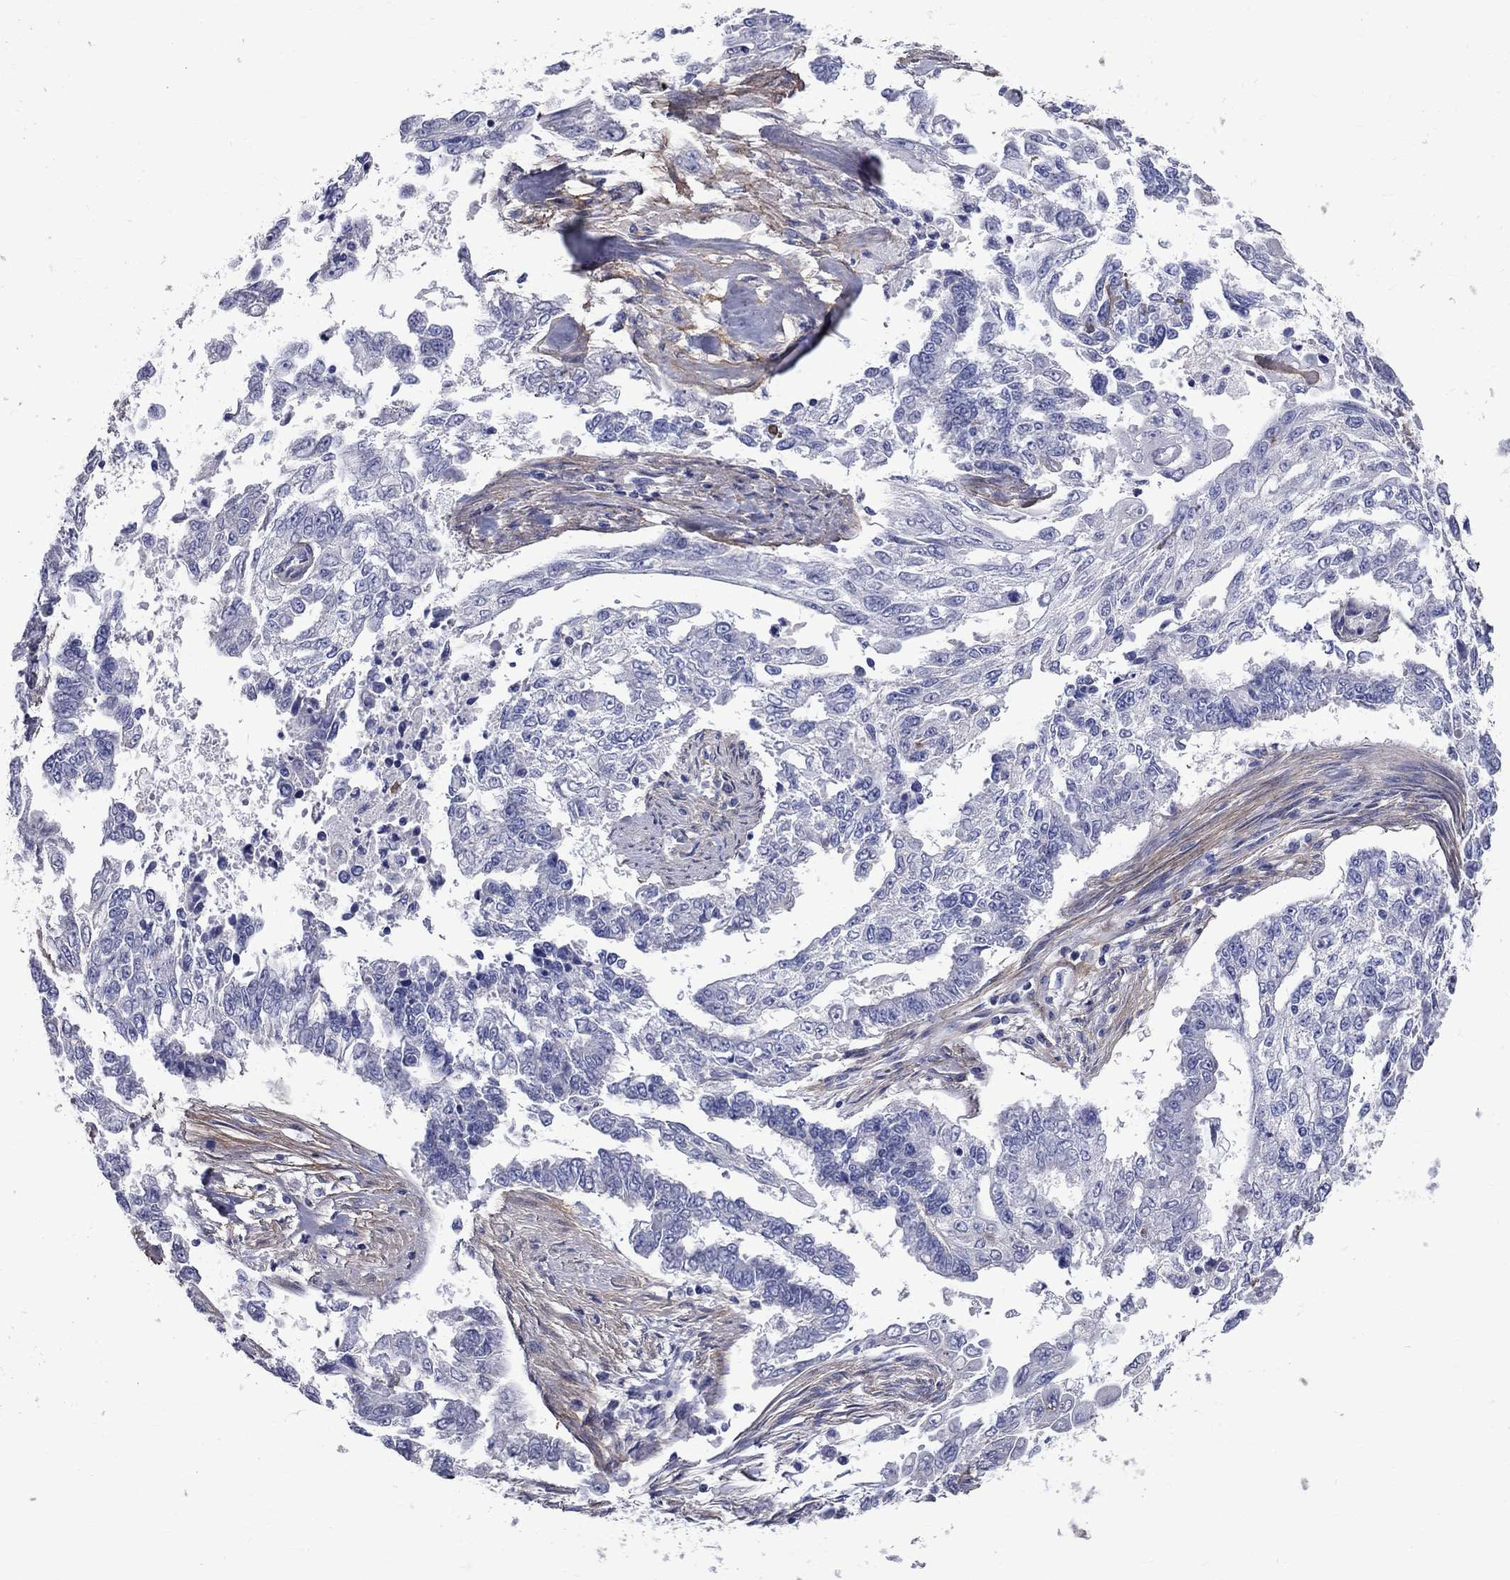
{"staining": {"intensity": "negative", "quantity": "none", "location": "none"}, "tissue": "endometrial cancer", "cell_type": "Tumor cells", "image_type": "cancer", "snomed": [{"axis": "morphology", "description": "Adenocarcinoma, NOS"}, {"axis": "topography", "description": "Uterus"}], "caption": "An image of human adenocarcinoma (endometrial) is negative for staining in tumor cells.", "gene": "ANXA10", "patient": {"sex": "female", "age": 59}}